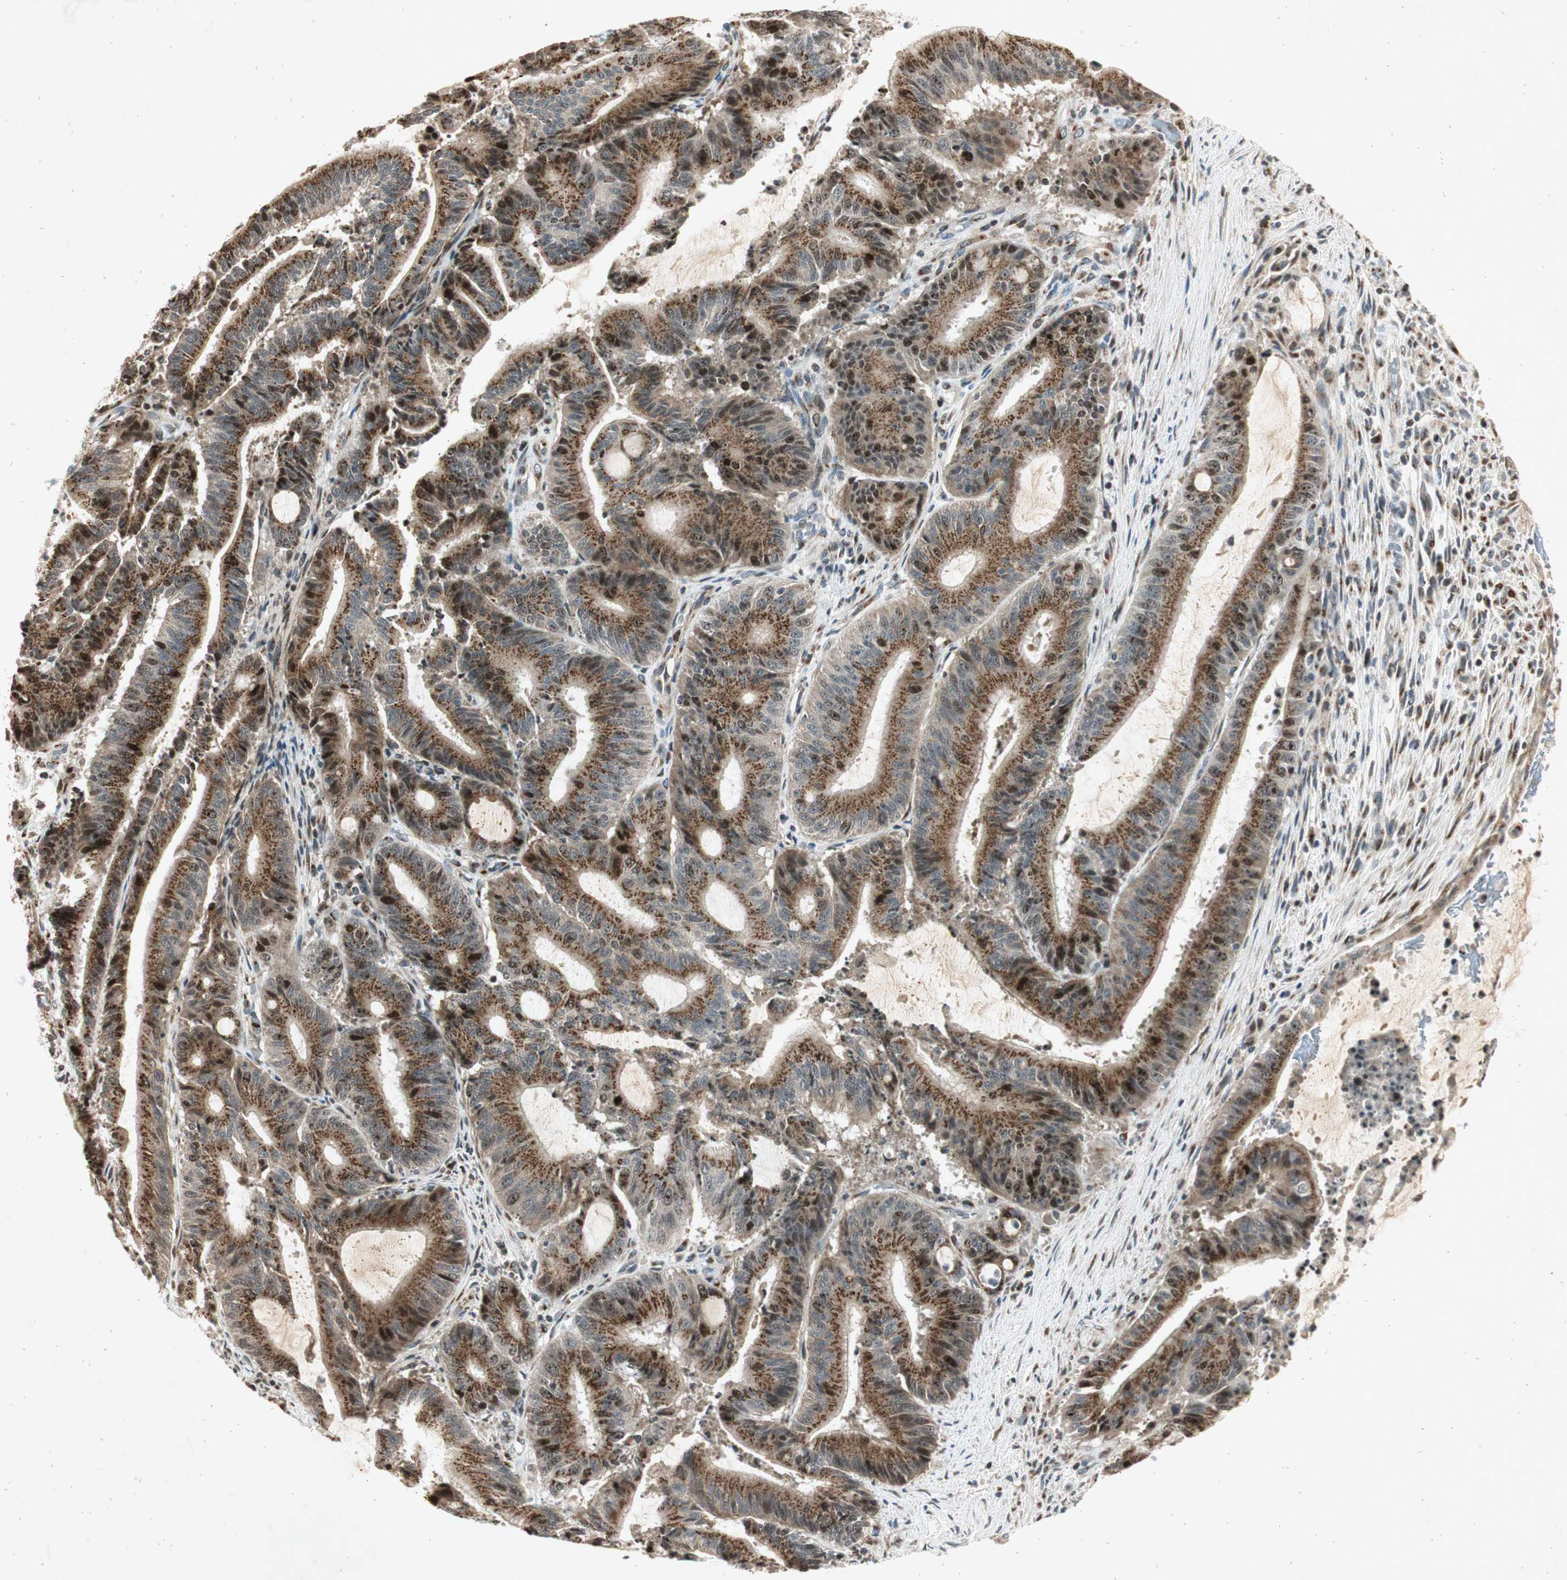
{"staining": {"intensity": "moderate", "quantity": ">75%", "location": "cytoplasmic/membranous"}, "tissue": "liver cancer", "cell_type": "Tumor cells", "image_type": "cancer", "snomed": [{"axis": "morphology", "description": "Cholangiocarcinoma"}, {"axis": "topography", "description": "Liver"}], "caption": "A brown stain shows moderate cytoplasmic/membranous positivity of a protein in human liver cholangiocarcinoma tumor cells.", "gene": "NEO1", "patient": {"sex": "female", "age": 73}}